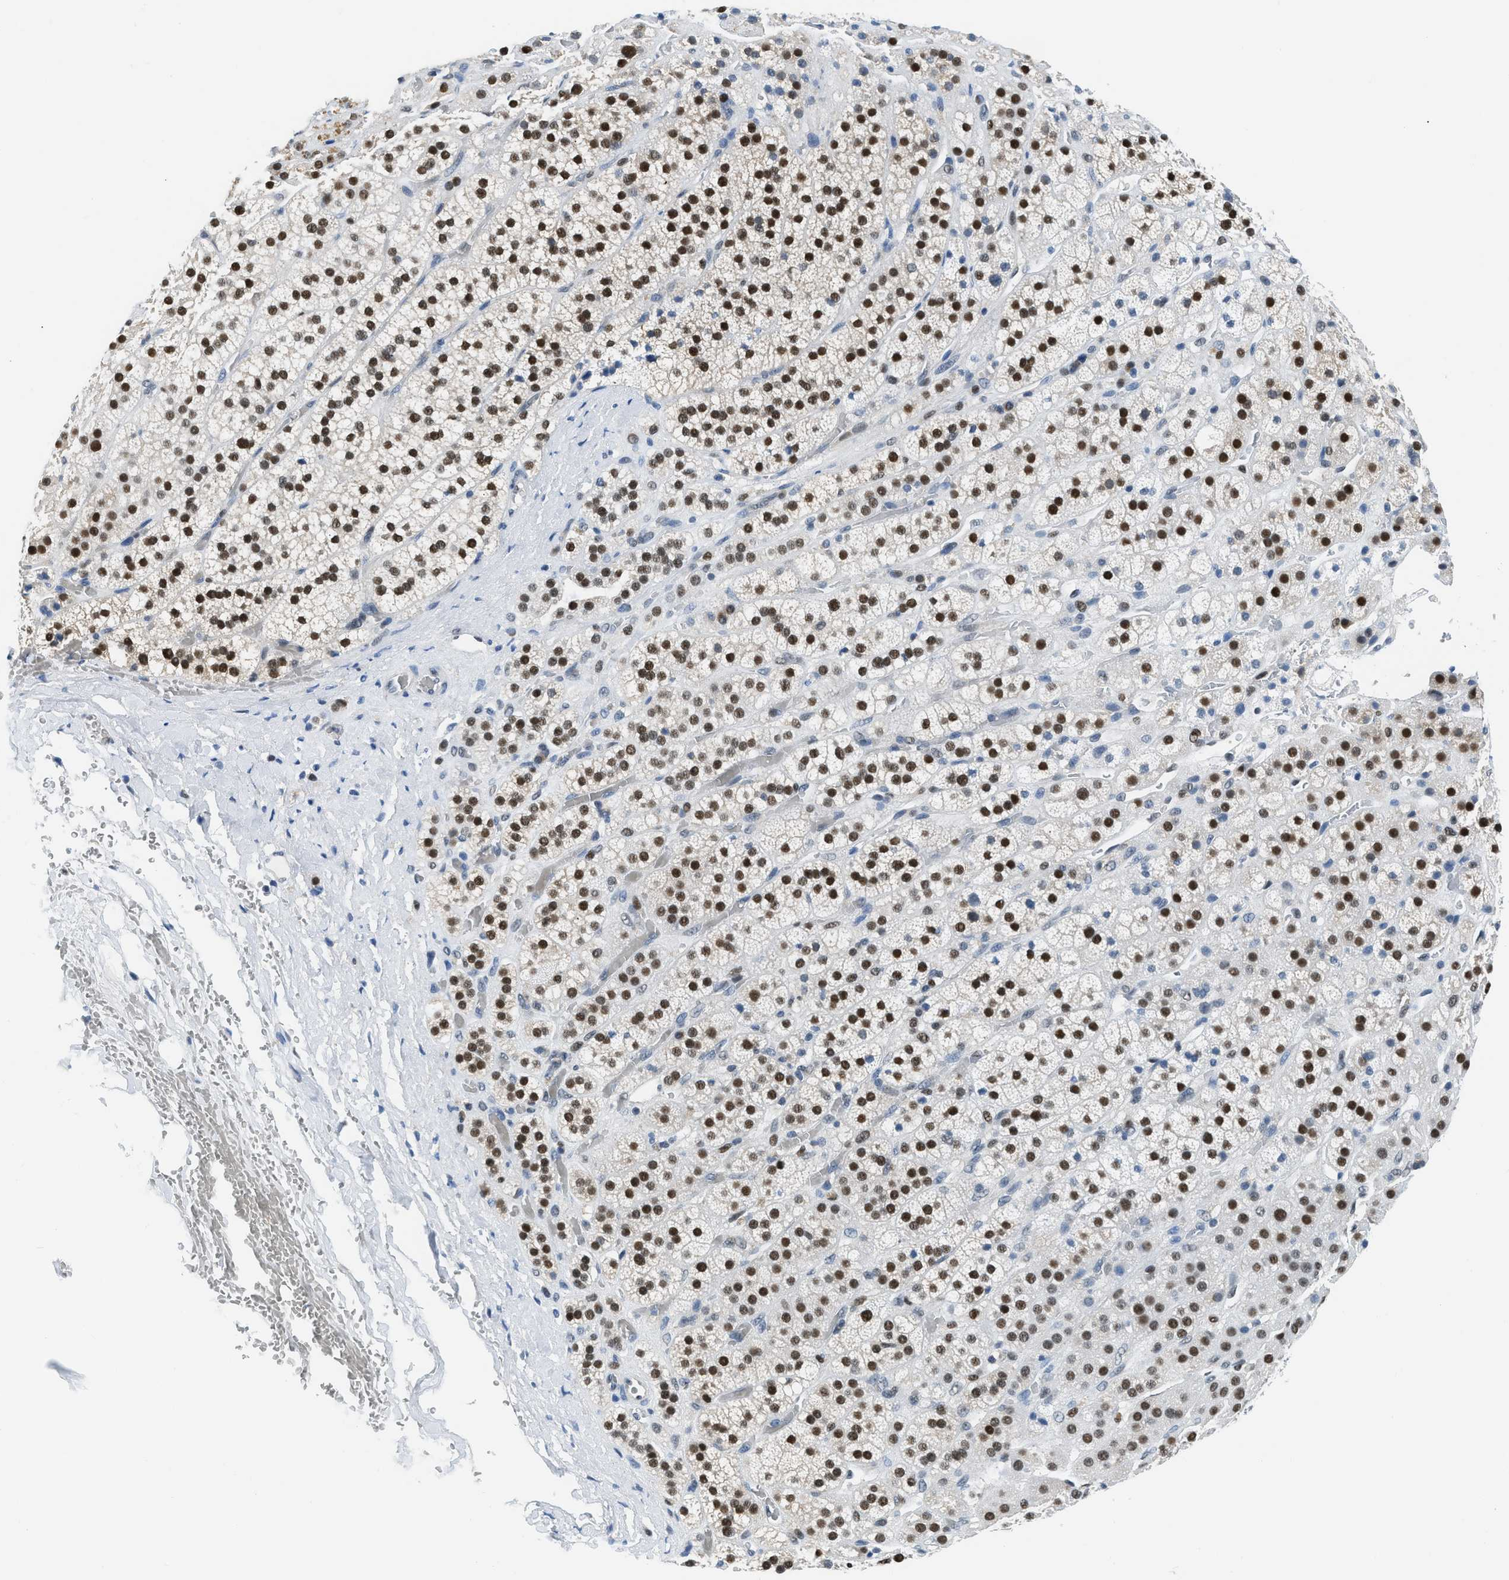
{"staining": {"intensity": "strong", "quantity": "25%-75%", "location": "nuclear"}, "tissue": "adrenal gland", "cell_type": "Glandular cells", "image_type": "normal", "snomed": [{"axis": "morphology", "description": "Normal tissue, NOS"}, {"axis": "topography", "description": "Adrenal gland"}], "caption": "A high-resolution photomicrograph shows immunohistochemistry (IHC) staining of normal adrenal gland, which reveals strong nuclear positivity in approximately 25%-75% of glandular cells. The staining is performed using DAB brown chromogen to label protein expression. The nuclei are counter-stained blue using hematoxylin.", "gene": "ALX1", "patient": {"sex": "male", "age": 56}}